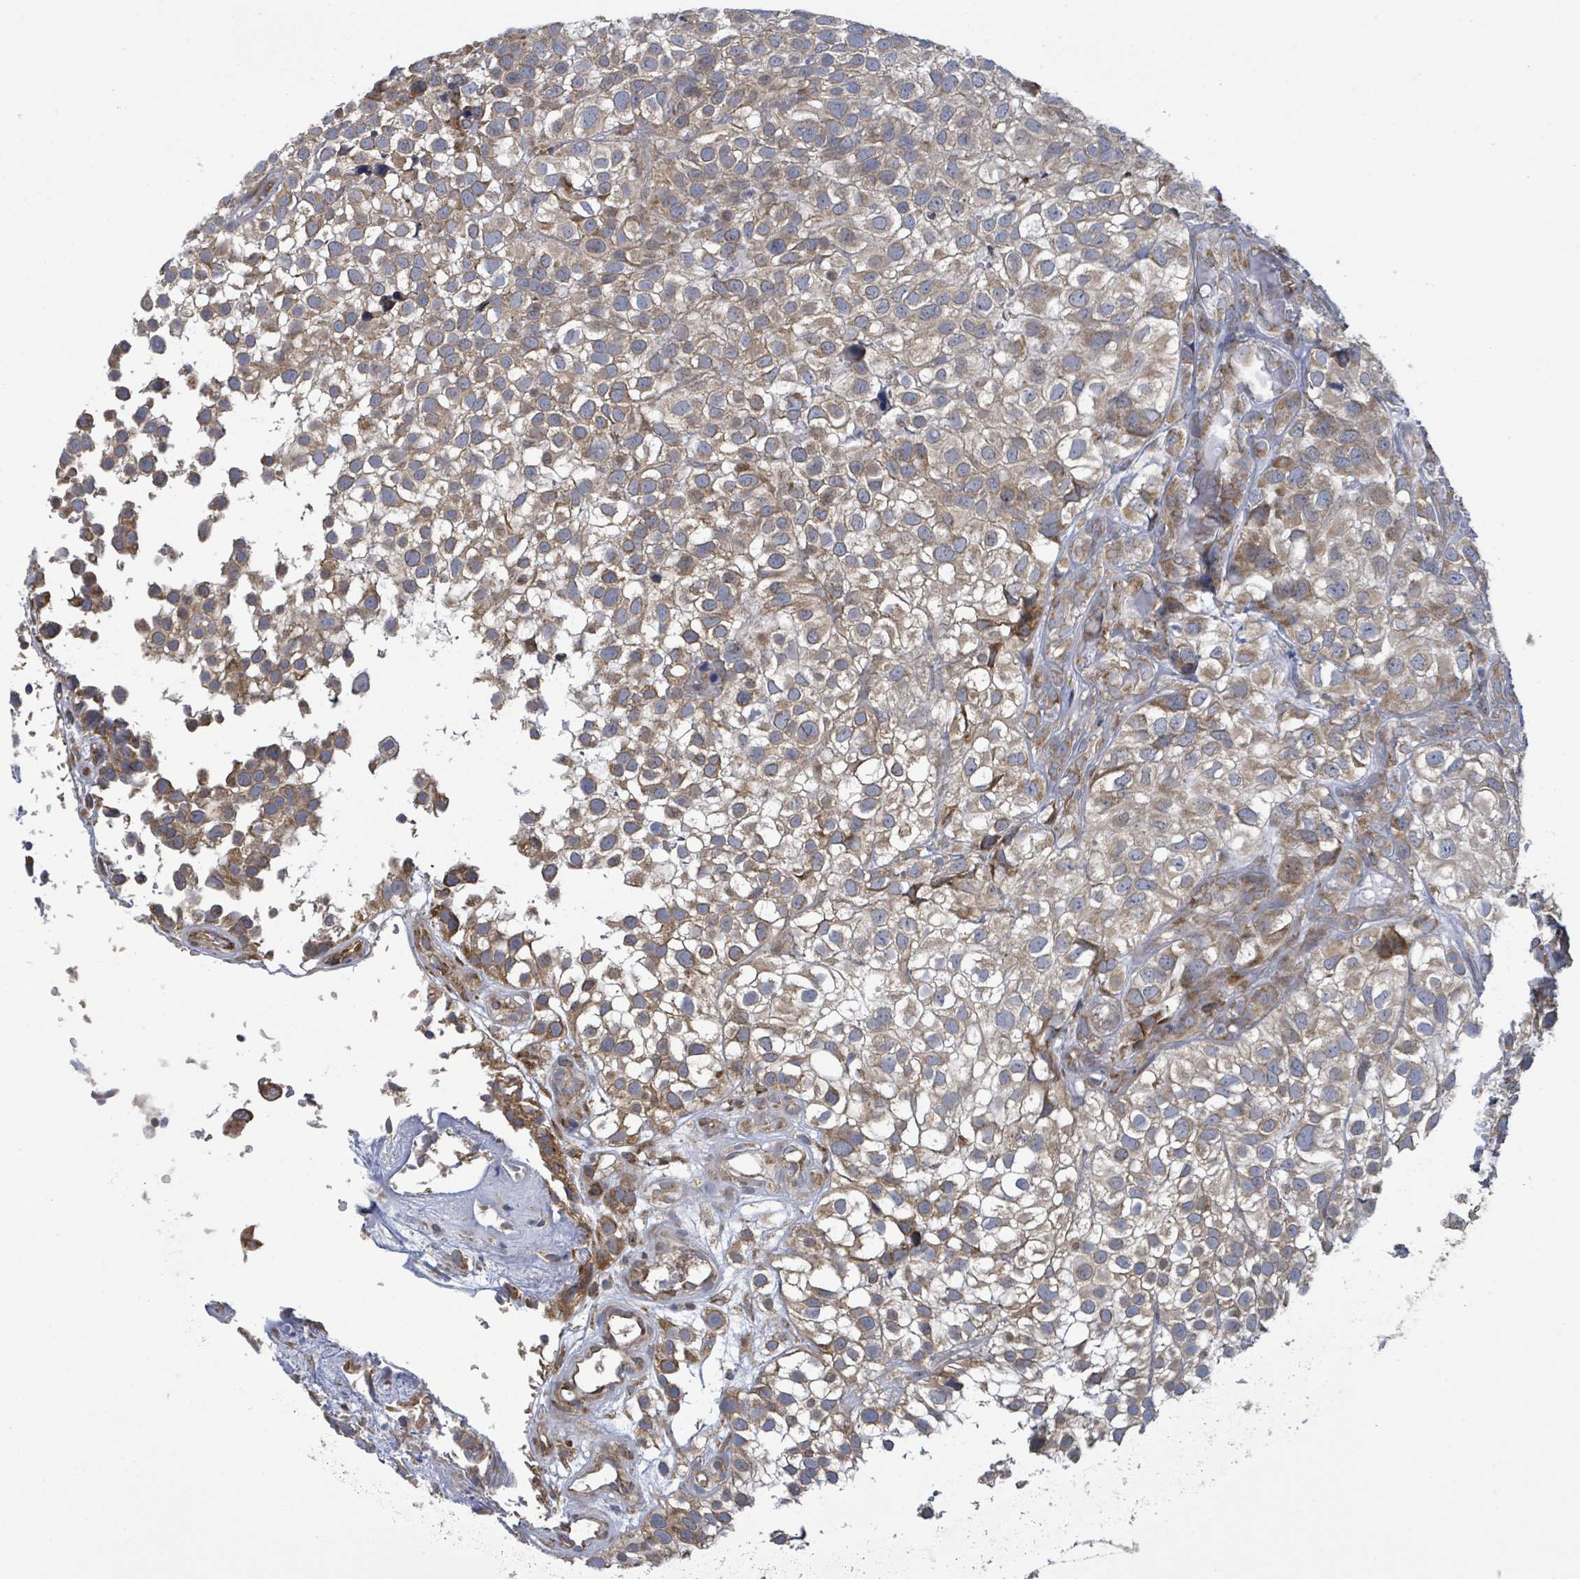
{"staining": {"intensity": "moderate", "quantity": "25%-75%", "location": "cytoplasmic/membranous"}, "tissue": "urothelial cancer", "cell_type": "Tumor cells", "image_type": "cancer", "snomed": [{"axis": "morphology", "description": "Urothelial carcinoma, High grade"}, {"axis": "topography", "description": "Urinary bladder"}], "caption": "This photomicrograph shows urothelial carcinoma (high-grade) stained with immunohistochemistry to label a protein in brown. The cytoplasmic/membranous of tumor cells show moderate positivity for the protein. Nuclei are counter-stained blue.", "gene": "NOMO1", "patient": {"sex": "male", "age": 56}}